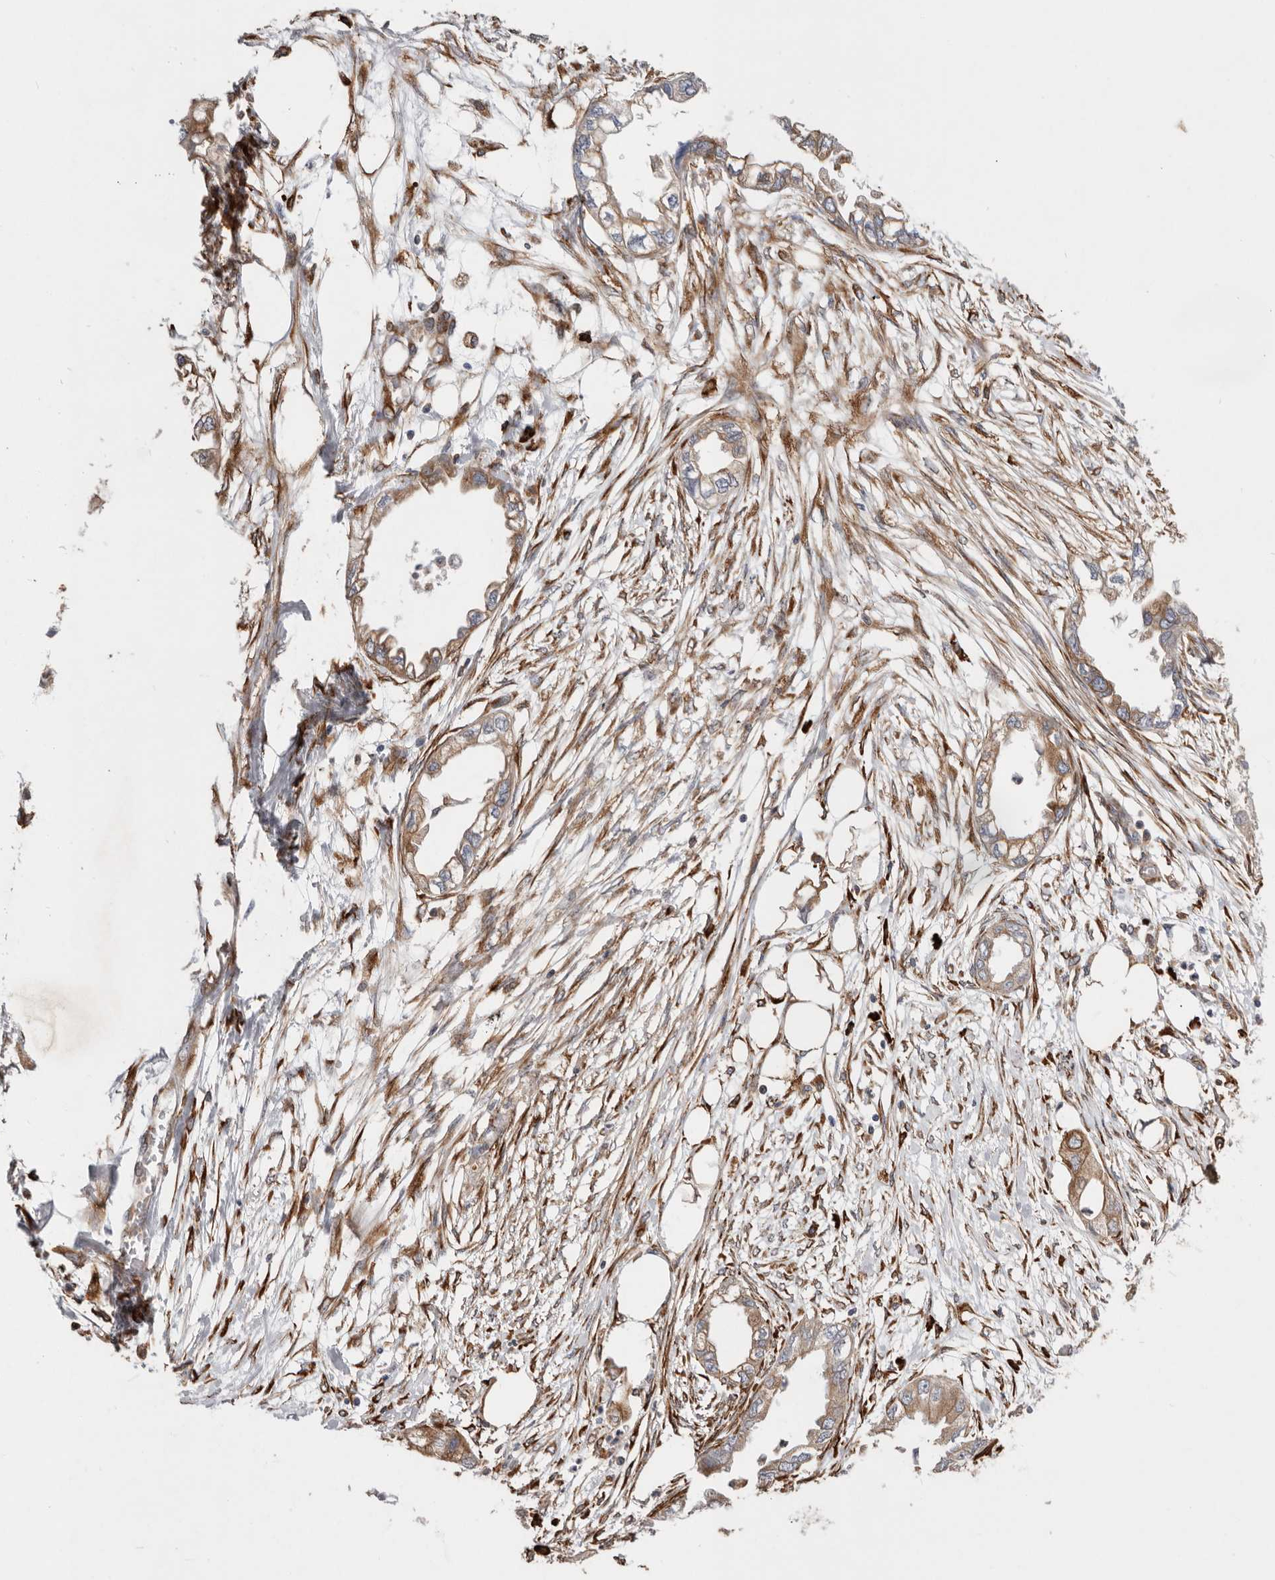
{"staining": {"intensity": "moderate", "quantity": ">75%", "location": "cytoplasmic/membranous"}, "tissue": "endometrial cancer", "cell_type": "Tumor cells", "image_type": "cancer", "snomed": [{"axis": "morphology", "description": "Adenocarcinoma, NOS"}, {"axis": "morphology", "description": "Adenocarcinoma, metastatic, NOS"}, {"axis": "topography", "description": "Adipose tissue"}, {"axis": "topography", "description": "Endometrium"}], "caption": "Immunohistochemistry (DAB (3,3'-diaminobenzidine)) staining of human metastatic adenocarcinoma (endometrial) displays moderate cytoplasmic/membranous protein expression in approximately >75% of tumor cells.", "gene": "WDTC1", "patient": {"sex": "female", "age": 67}}